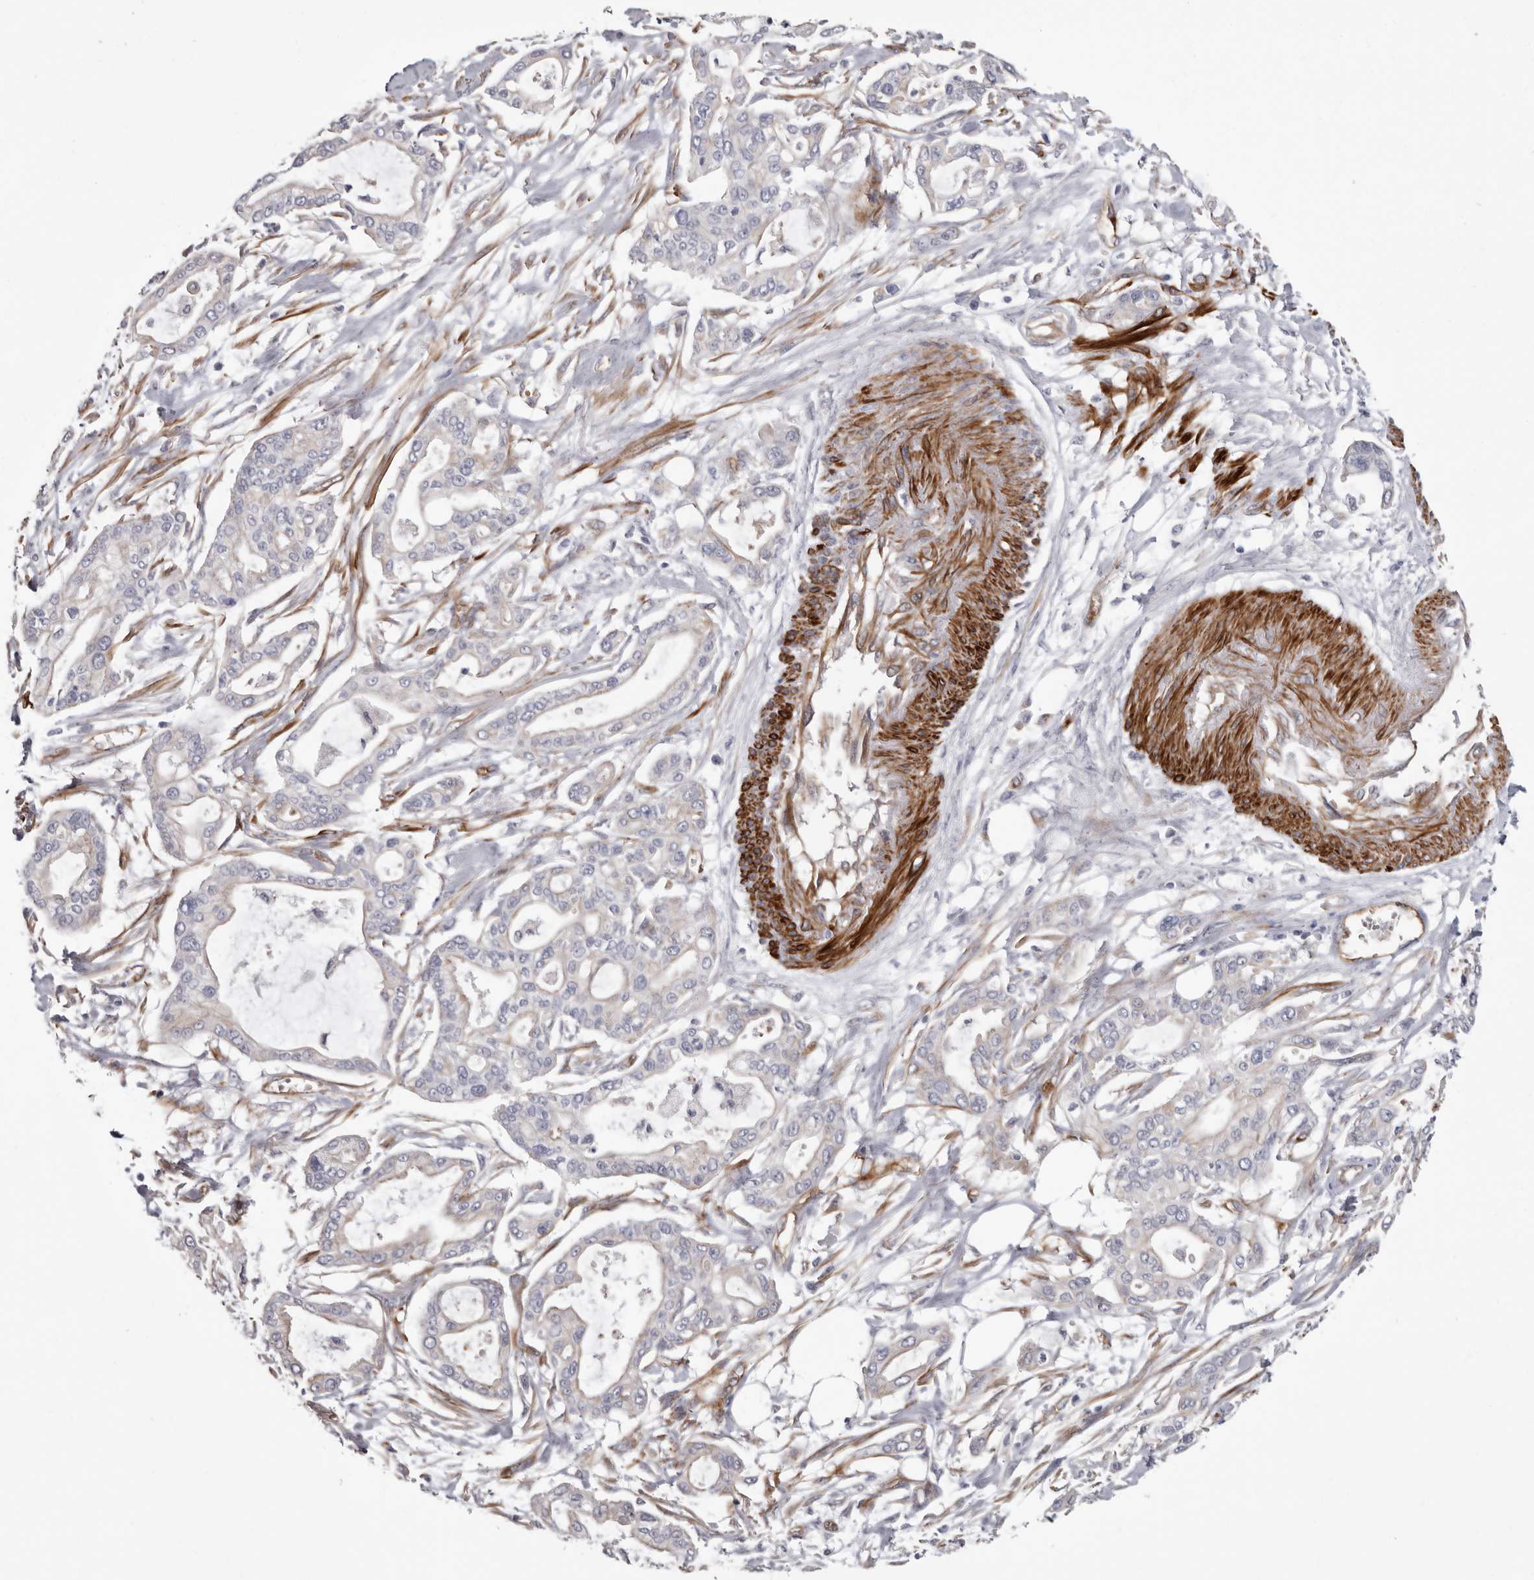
{"staining": {"intensity": "weak", "quantity": "<25%", "location": "cytoplasmic/membranous"}, "tissue": "pancreatic cancer", "cell_type": "Tumor cells", "image_type": "cancer", "snomed": [{"axis": "morphology", "description": "Adenocarcinoma, NOS"}, {"axis": "topography", "description": "Pancreas"}], "caption": "IHC photomicrograph of human adenocarcinoma (pancreatic) stained for a protein (brown), which exhibits no positivity in tumor cells.", "gene": "ADGRL4", "patient": {"sex": "male", "age": 68}}